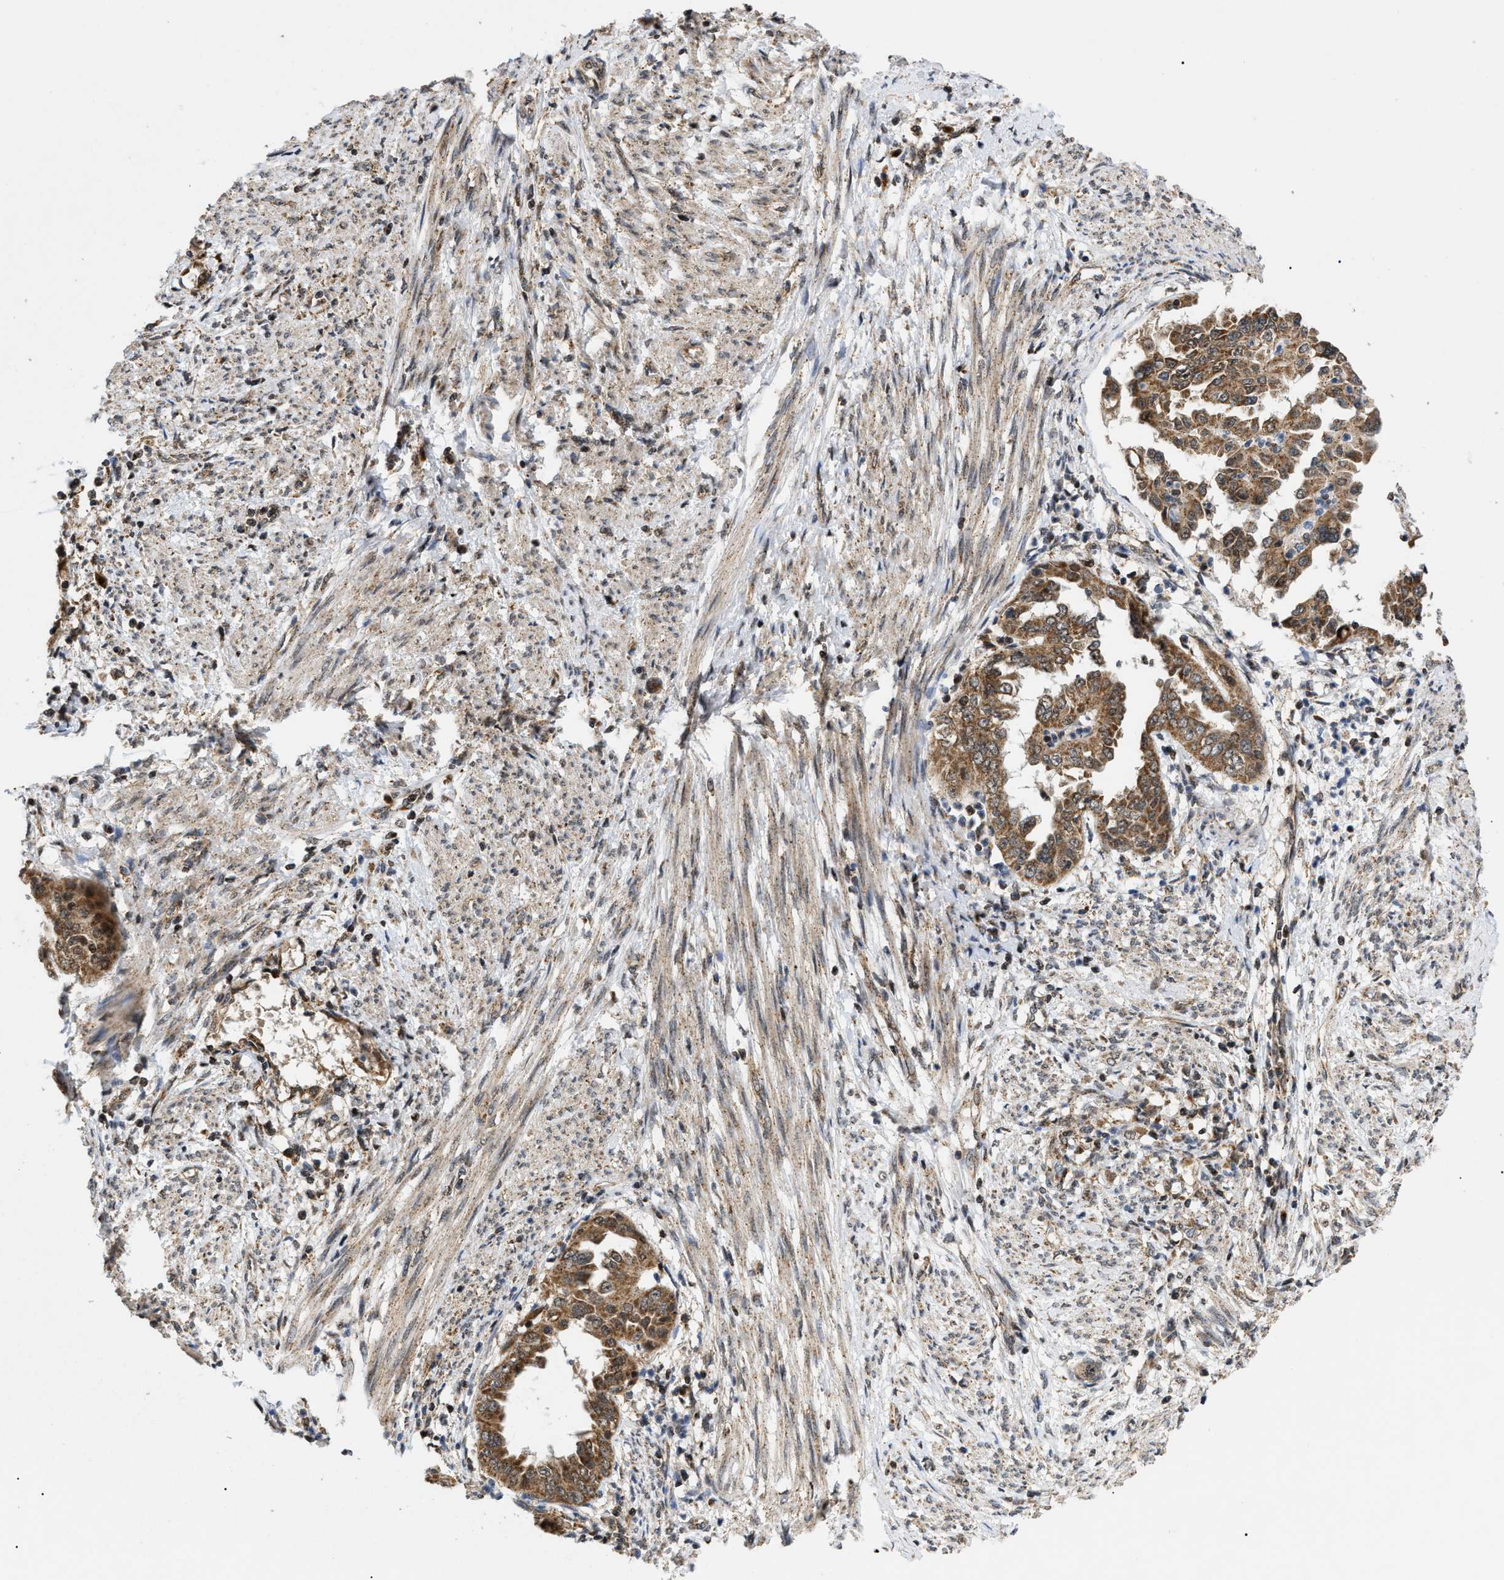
{"staining": {"intensity": "moderate", "quantity": ">75%", "location": "cytoplasmic/membranous"}, "tissue": "endometrial cancer", "cell_type": "Tumor cells", "image_type": "cancer", "snomed": [{"axis": "morphology", "description": "Adenocarcinoma, NOS"}, {"axis": "topography", "description": "Endometrium"}], "caption": "IHC micrograph of human endometrial cancer stained for a protein (brown), which displays medium levels of moderate cytoplasmic/membranous staining in approximately >75% of tumor cells.", "gene": "ZBTB11", "patient": {"sex": "female", "age": 85}}